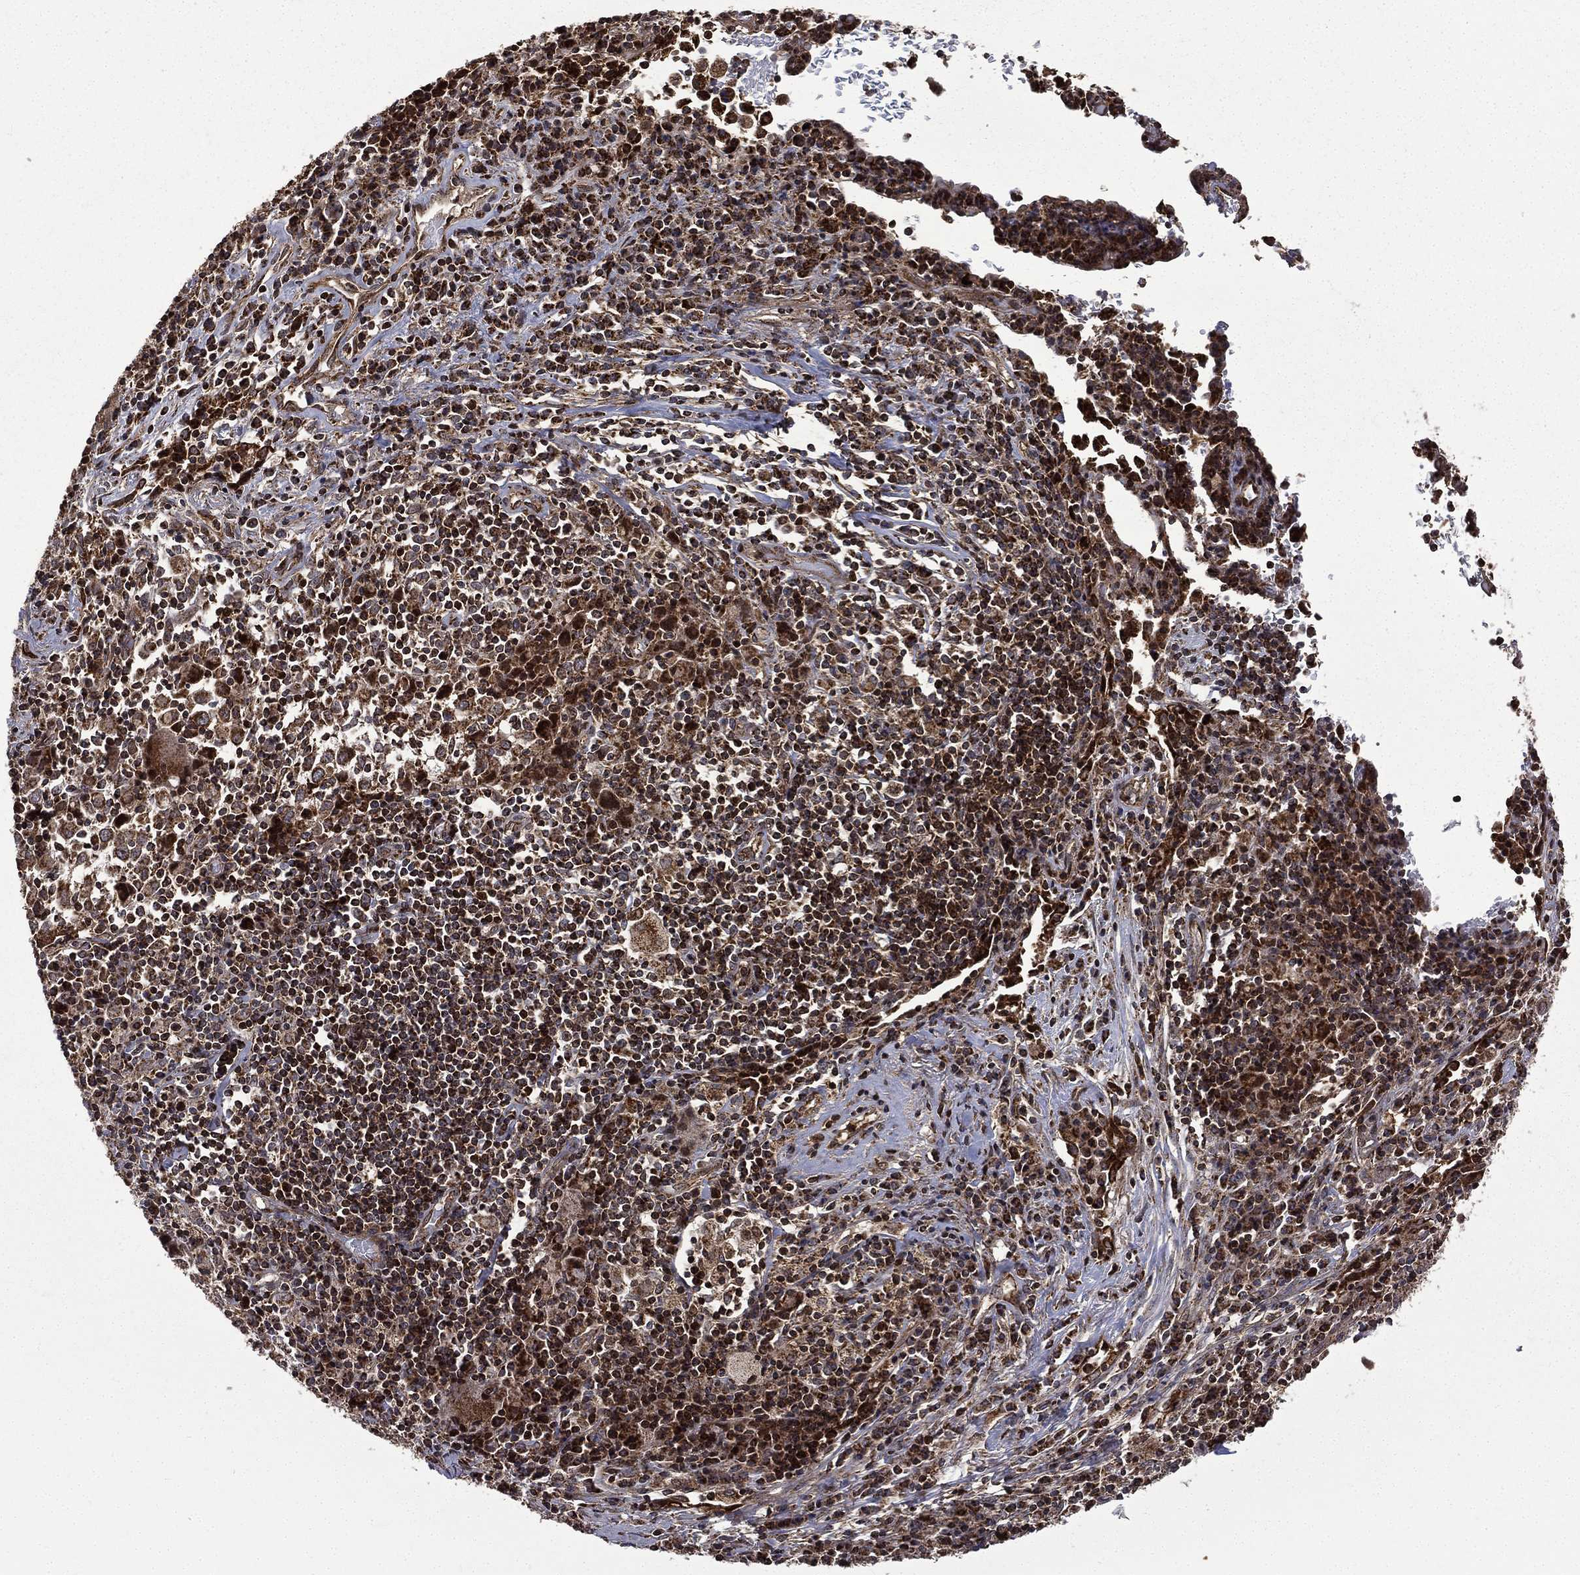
{"staining": {"intensity": "strong", "quantity": "25%-75%", "location": "cytoplasmic/membranous"}, "tissue": "lung cancer", "cell_type": "Tumor cells", "image_type": "cancer", "snomed": [{"axis": "morphology", "description": "Squamous cell carcinoma, NOS"}, {"axis": "topography", "description": "Lung"}], "caption": "A high-resolution micrograph shows IHC staining of squamous cell carcinoma (lung), which displays strong cytoplasmic/membranous staining in about 25%-75% of tumor cells.", "gene": "GIMAP6", "patient": {"sex": "male", "age": 57}}